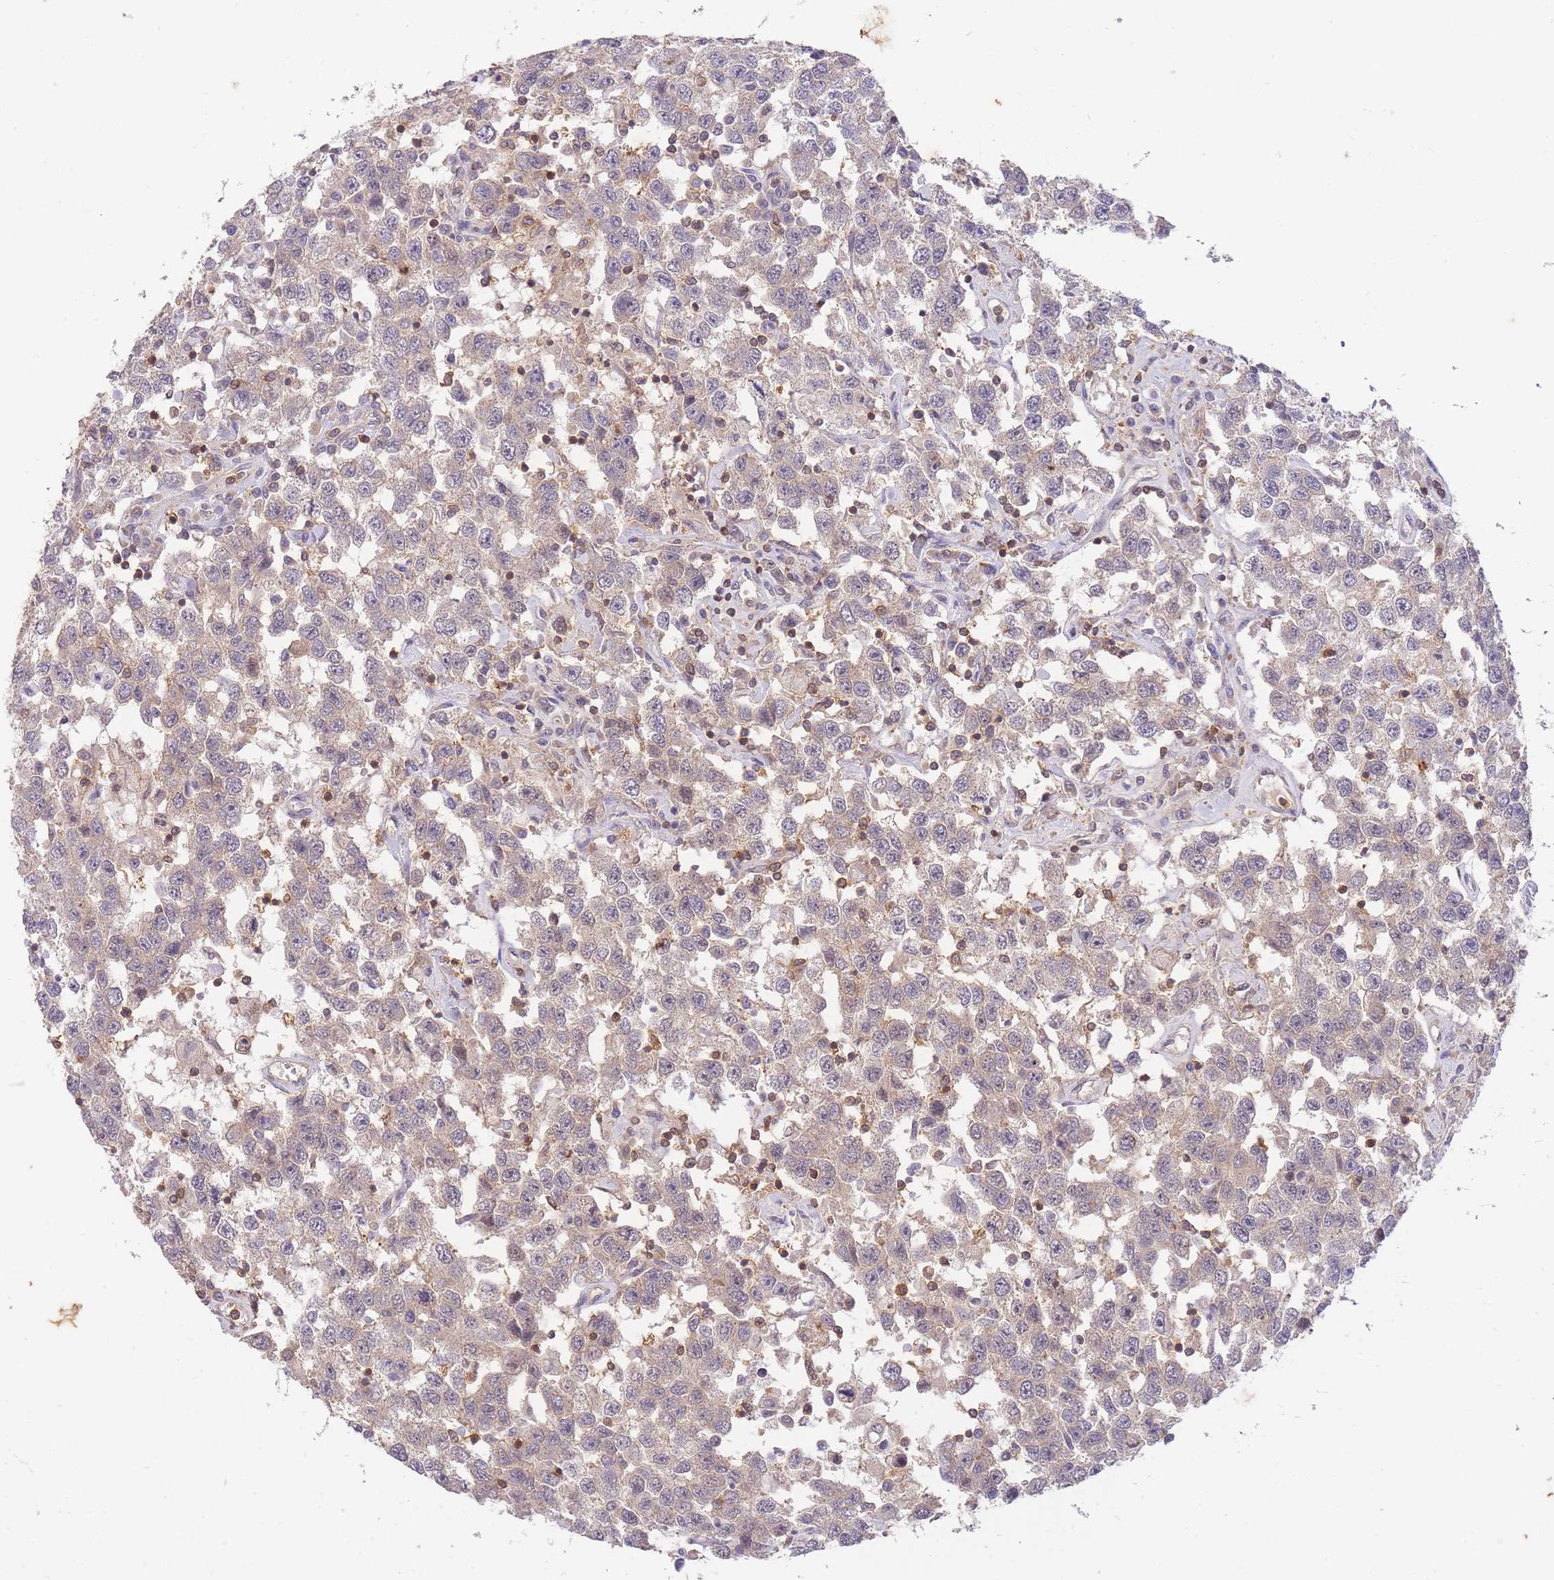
{"staining": {"intensity": "weak", "quantity": "<25%", "location": "cytoplasmic/membranous"}, "tissue": "testis cancer", "cell_type": "Tumor cells", "image_type": "cancer", "snomed": [{"axis": "morphology", "description": "Seminoma, NOS"}, {"axis": "topography", "description": "Testis"}], "caption": "An image of seminoma (testis) stained for a protein displays no brown staining in tumor cells.", "gene": "ST8SIA4", "patient": {"sex": "male", "age": 41}}